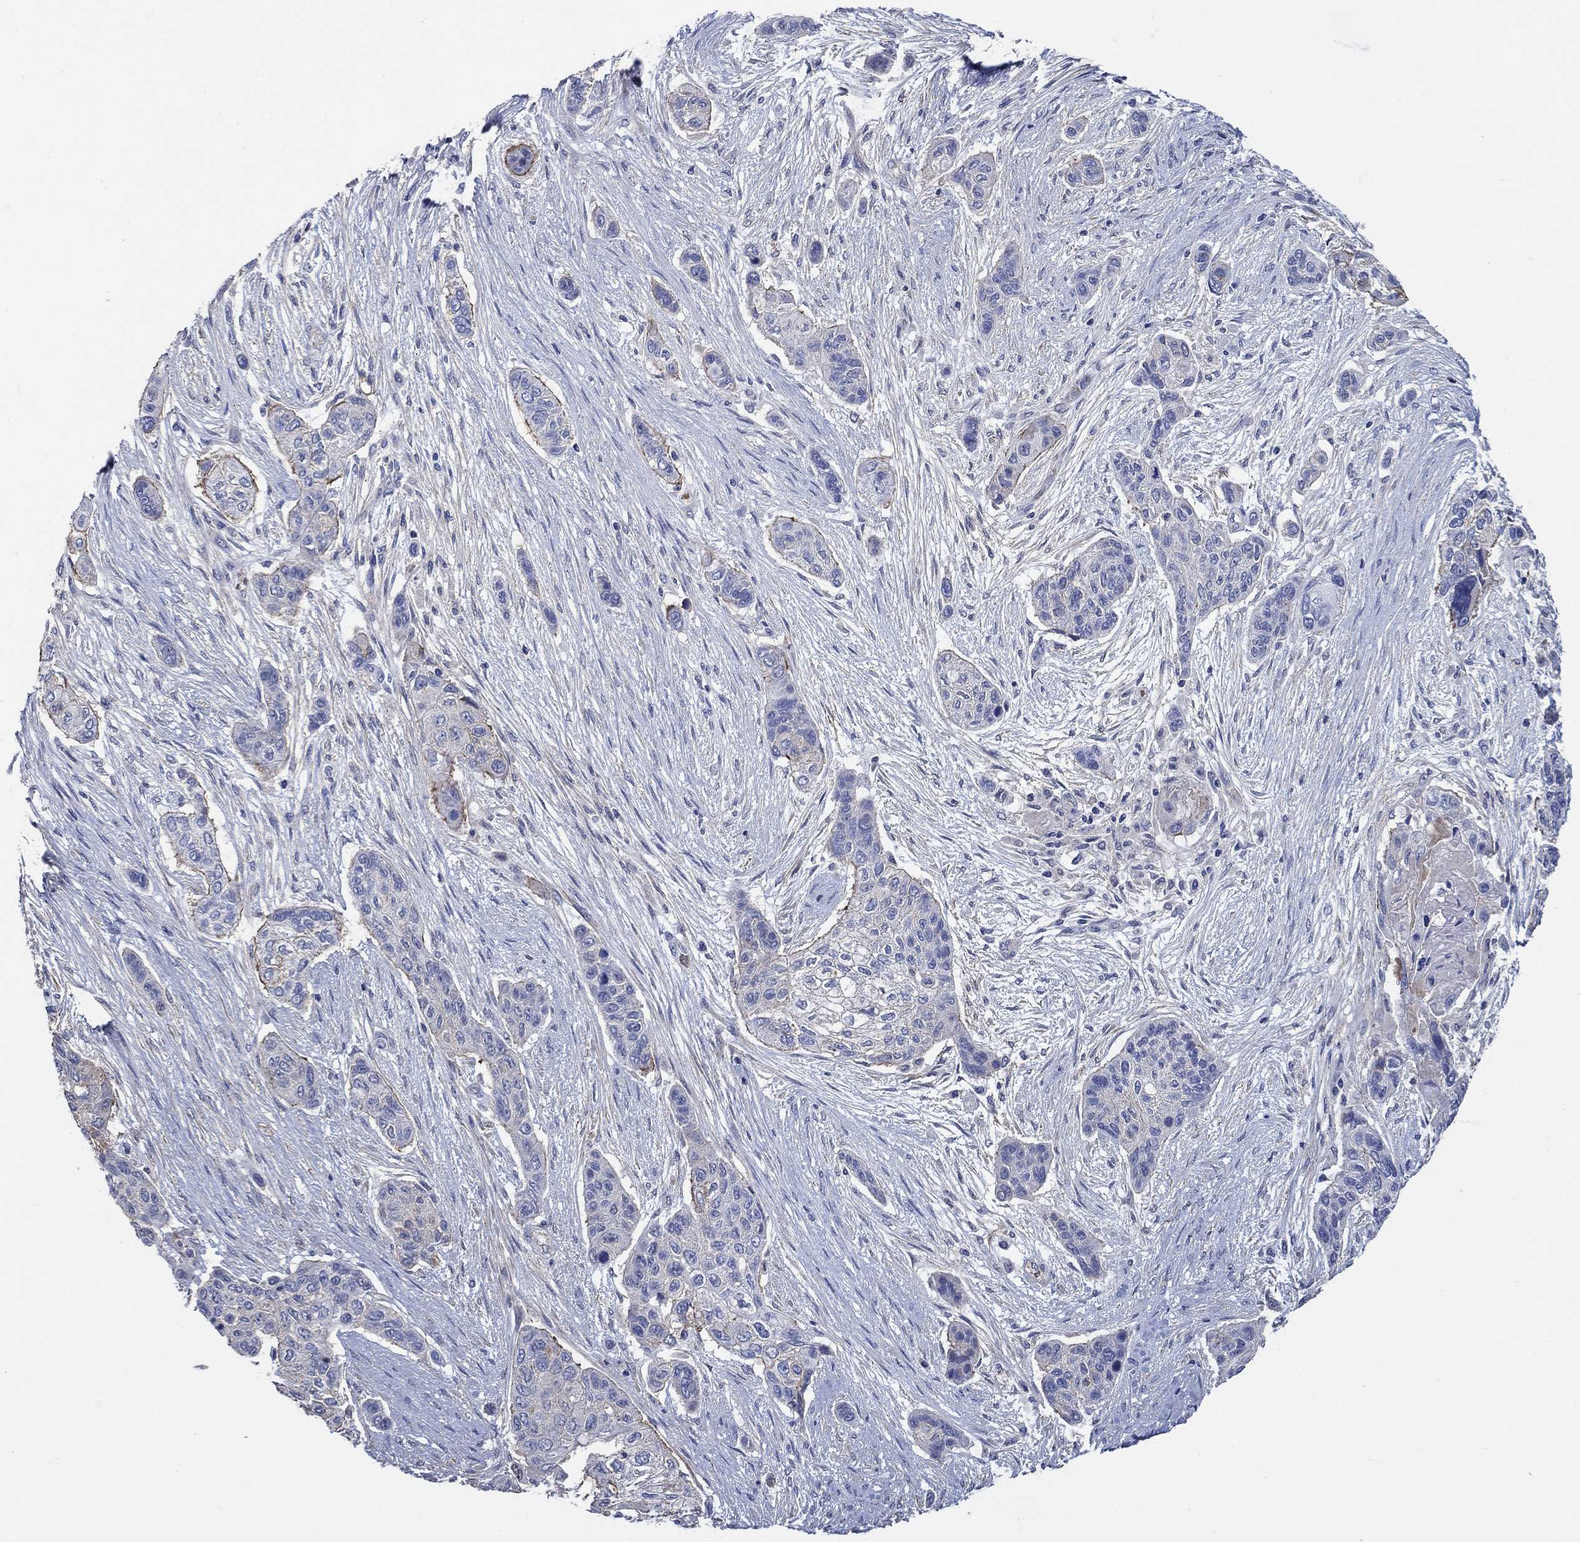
{"staining": {"intensity": "negative", "quantity": "none", "location": "none"}, "tissue": "lung cancer", "cell_type": "Tumor cells", "image_type": "cancer", "snomed": [{"axis": "morphology", "description": "Squamous cell carcinoma, NOS"}, {"axis": "topography", "description": "Lung"}], "caption": "Image shows no protein expression in tumor cells of squamous cell carcinoma (lung) tissue.", "gene": "FLNC", "patient": {"sex": "male", "age": 69}}